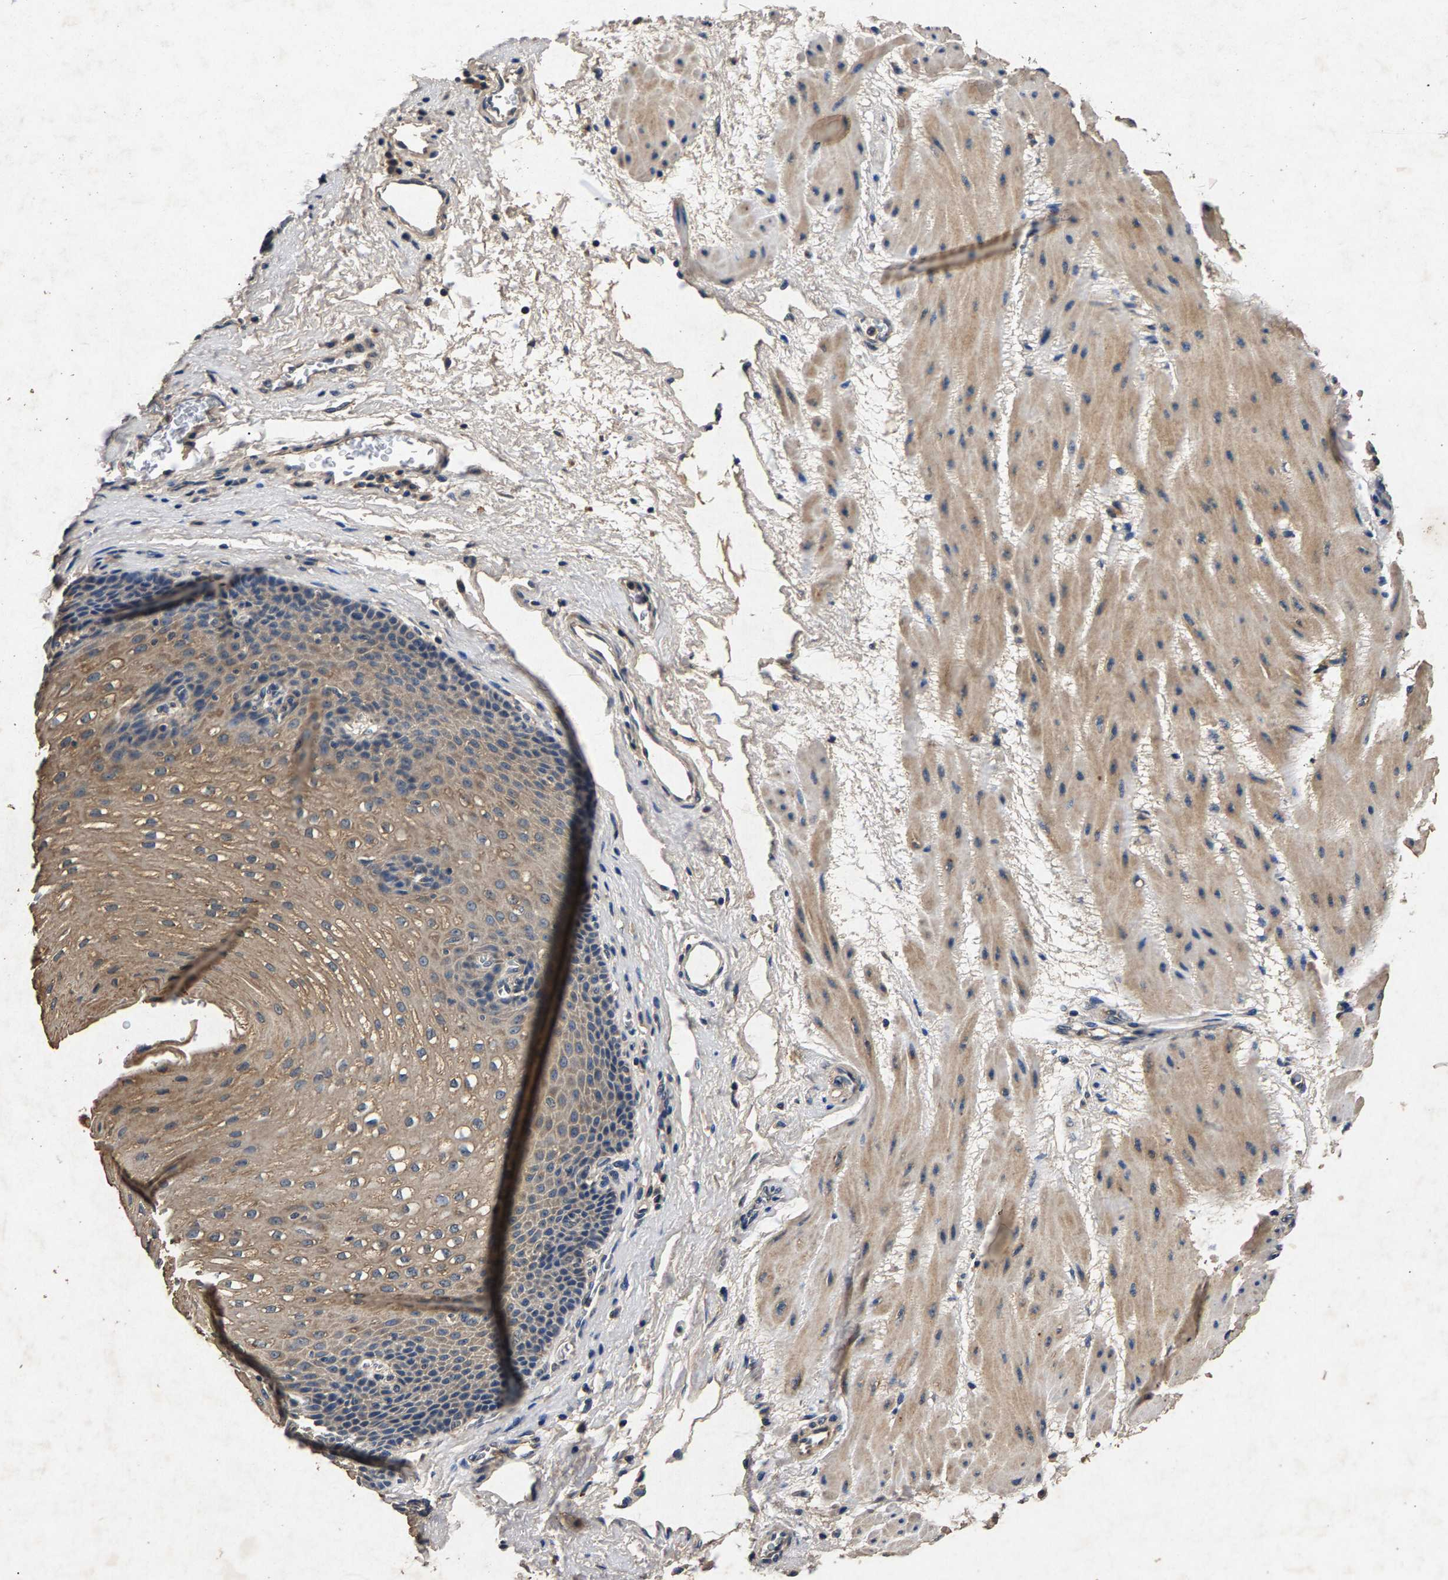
{"staining": {"intensity": "weak", "quantity": ">75%", "location": "cytoplasmic/membranous"}, "tissue": "esophagus", "cell_type": "Squamous epithelial cells", "image_type": "normal", "snomed": [{"axis": "morphology", "description": "Normal tissue, NOS"}, {"axis": "topography", "description": "Esophagus"}], "caption": "The image reveals a brown stain indicating the presence of a protein in the cytoplasmic/membranous of squamous epithelial cells in esophagus. Nuclei are stained in blue.", "gene": "PPP1CC", "patient": {"sex": "male", "age": 48}}